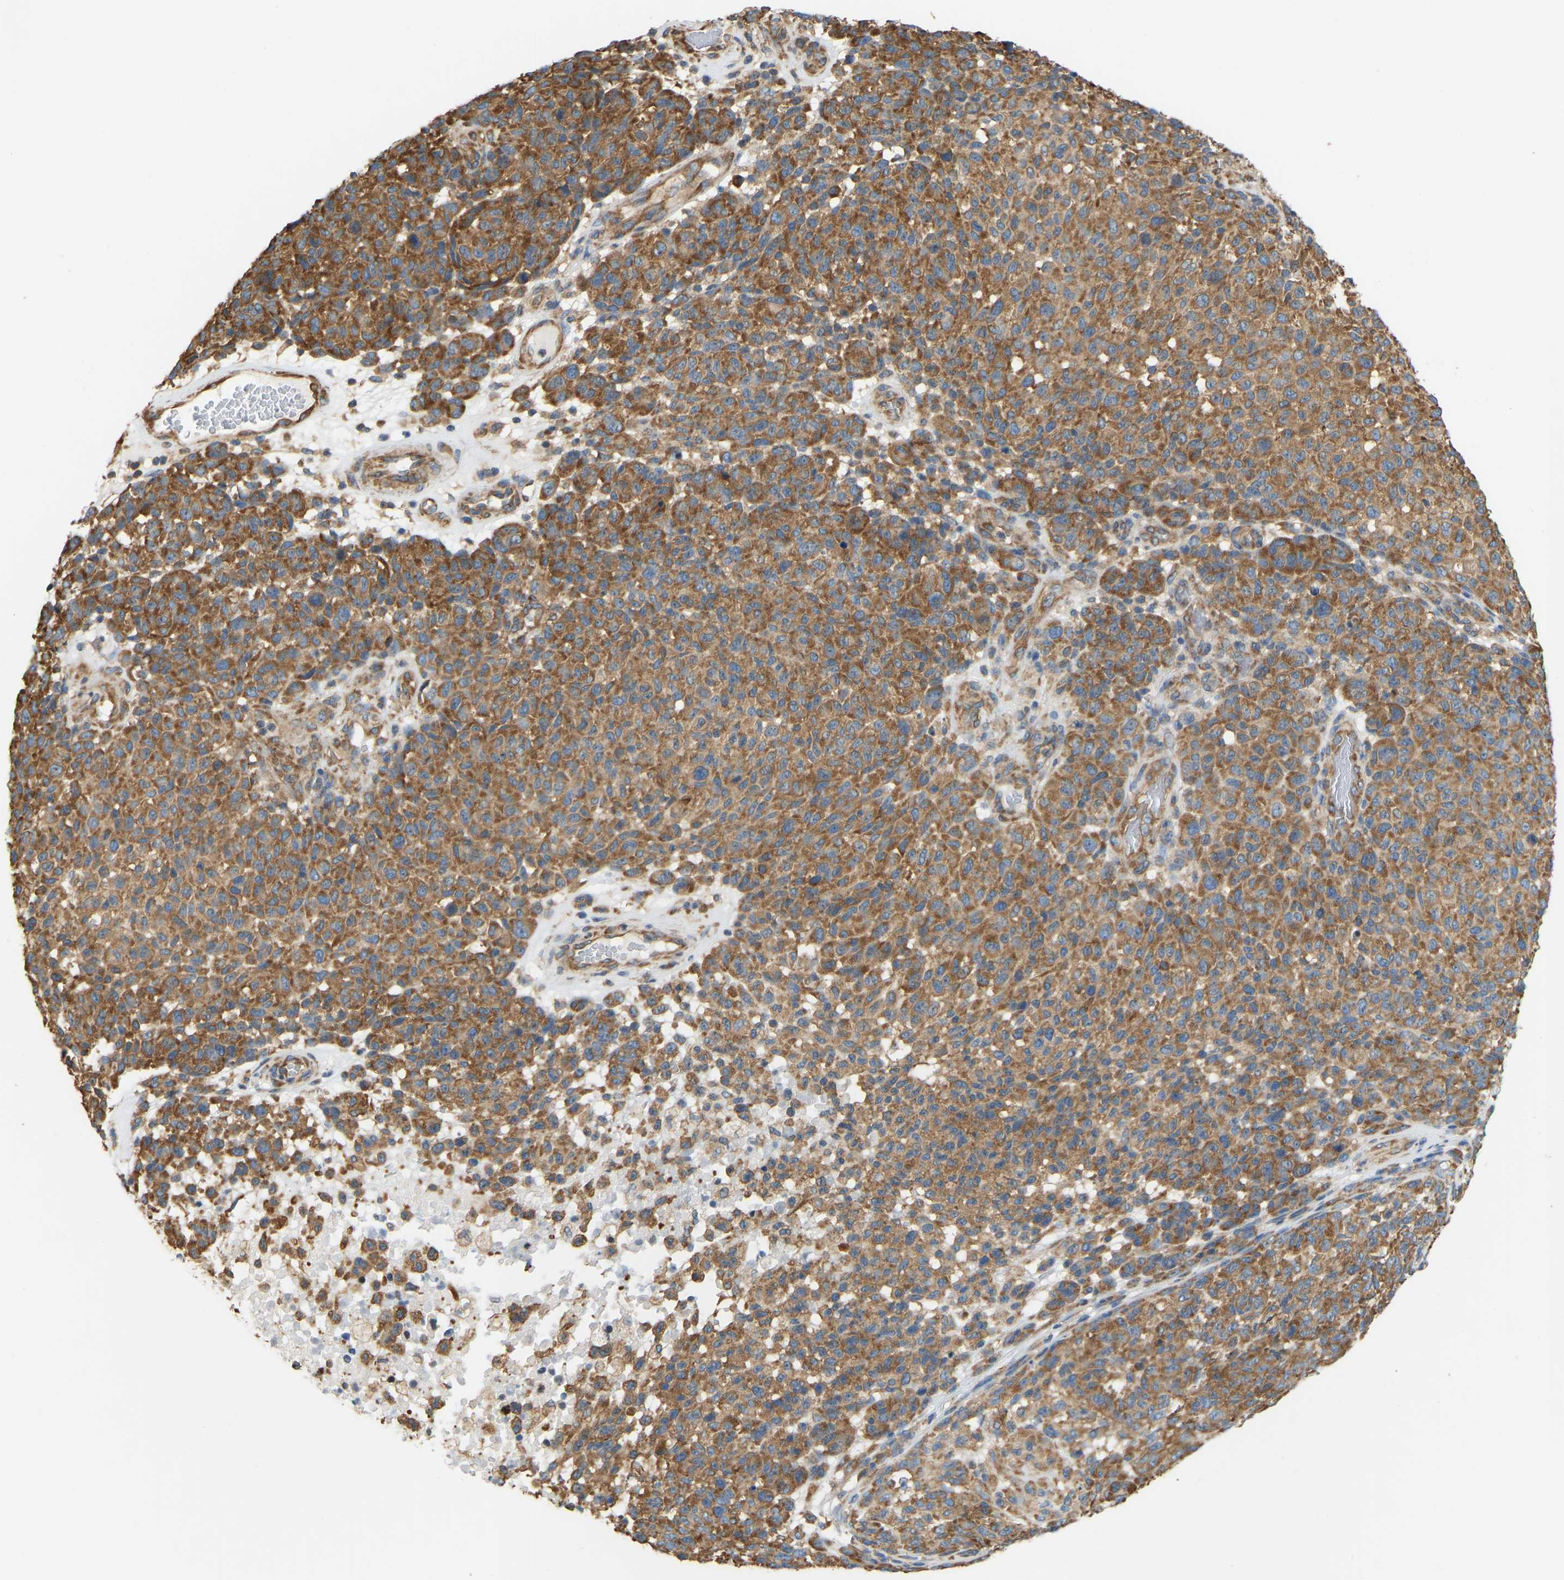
{"staining": {"intensity": "moderate", "quantity": ">75%", "location": "cytoplasmic/membranous"}, "tissue": "melanoma", "cell_type": "Tumor cells", "image_type": "cancer", "snomed": [{"axis": "morphology", "description": "Malignant melanoma, NOS"}, {"axis": "topography", "description": "Skin"}], "caption": "IHC (DAB (3,3'-diaminobenzidine)) staining of human melanoma reveals moderate cytoplasmic/membranous protein positivity in approximately >75% of tumor cells.", "gene": "RPS6KB2", "patient": {"sex": "male", "age": 59}}